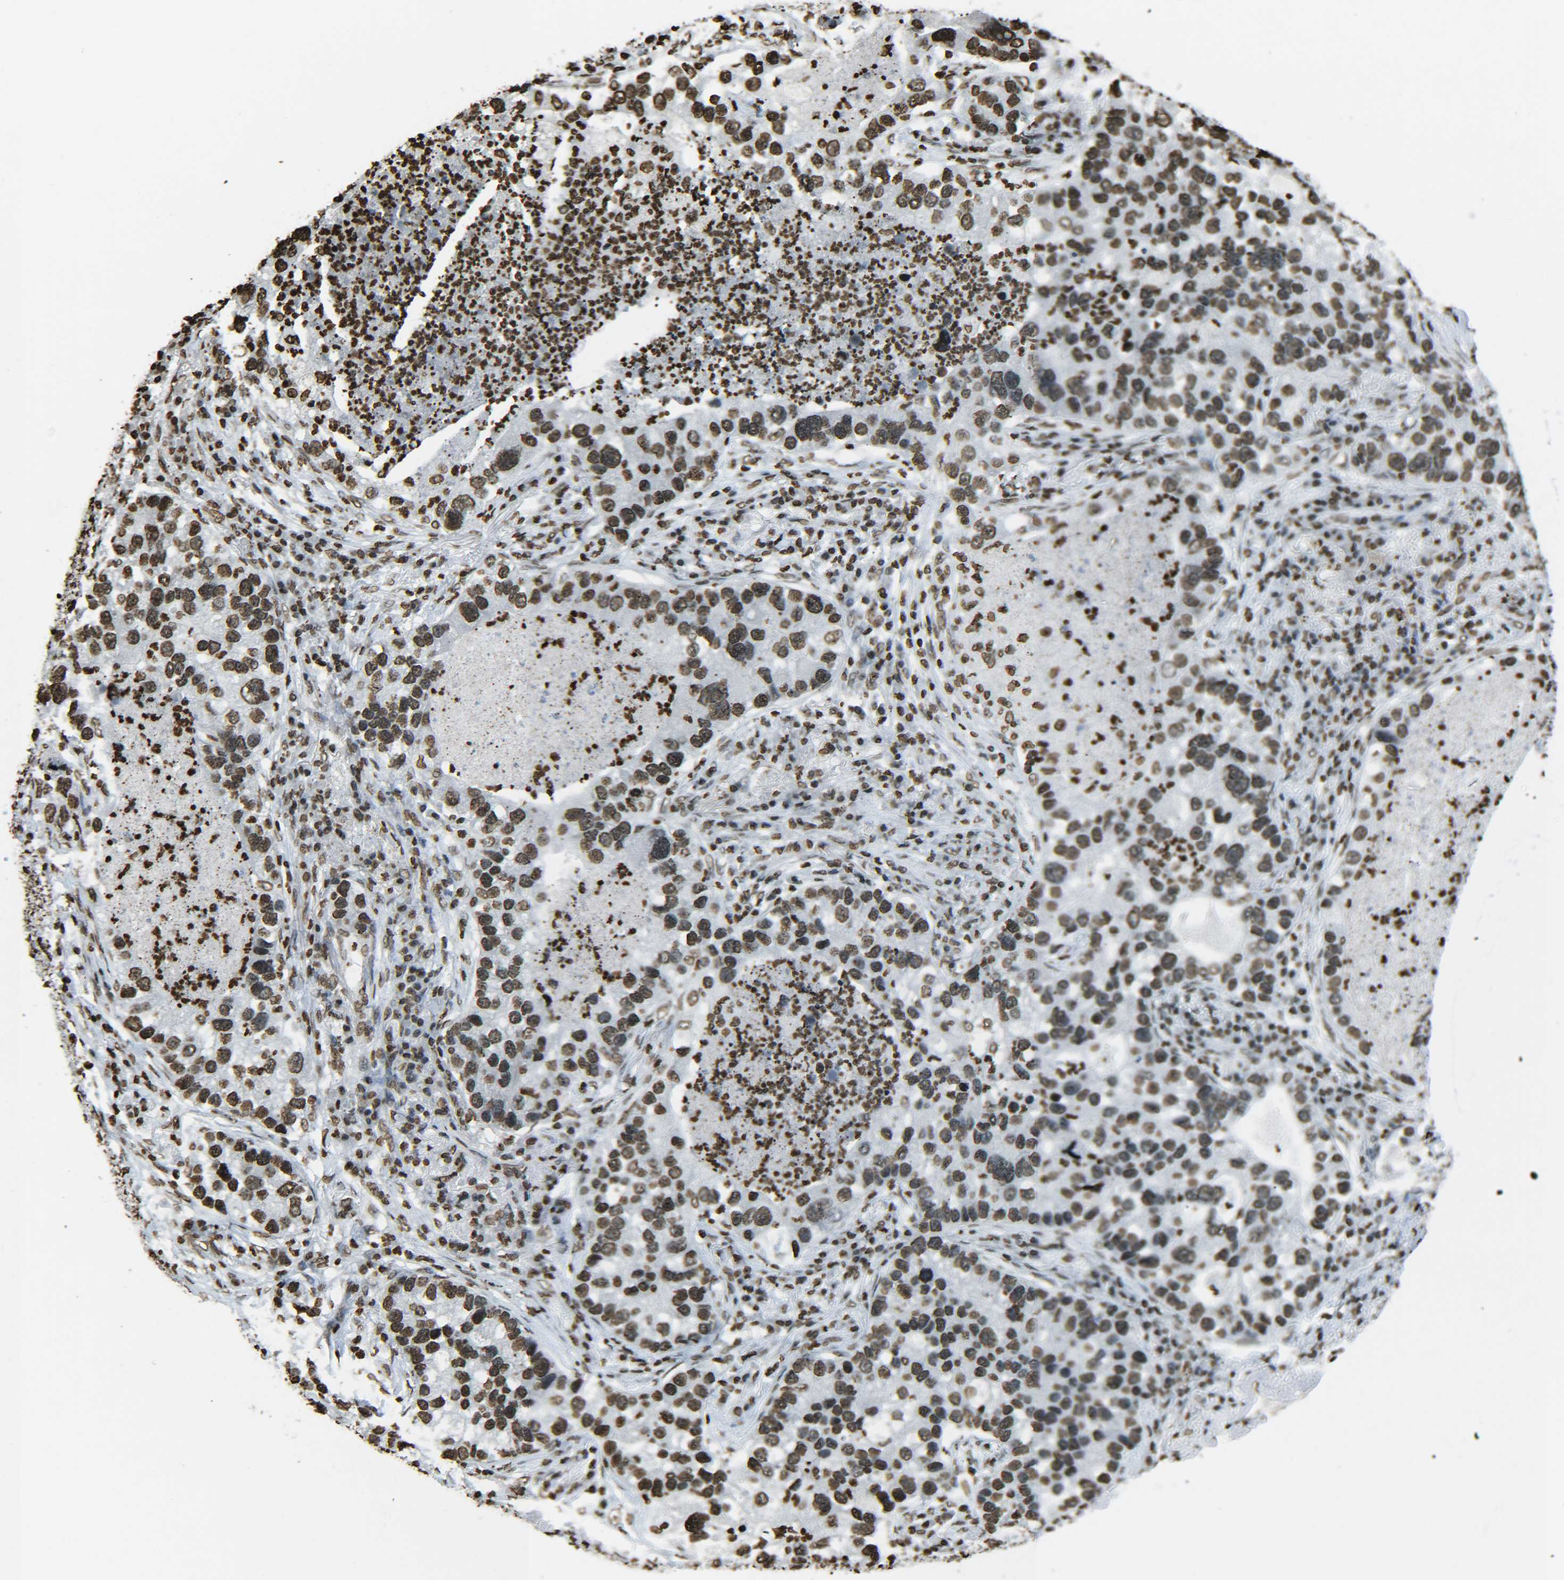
{"staining": {"intensity": "moderate", "quantity": ">75%", "location": "nuclear"}, "tissue": "lung cancer", "cell_type": "Tumor cells", "image_type": "cancer", "snomed": [{"axis": "morphology", "description": "Normal tissue, NOS"}, {"axis": "morphology", "description": "Adenocarcinoma, NOS"}, {"axis": "topography", "description": "Bronchus"}, {"axis": "topography", "description": "Lung"}], "caption": "DAB (3,3'-diaminobenzidine) immunohistochemical staining of human lung adenocarcinoma displays moderate nuclear protein positivity in about >75% of tumor cells.", "gene": "H4C16", "patient": {"sex": "male", "age": 54}}